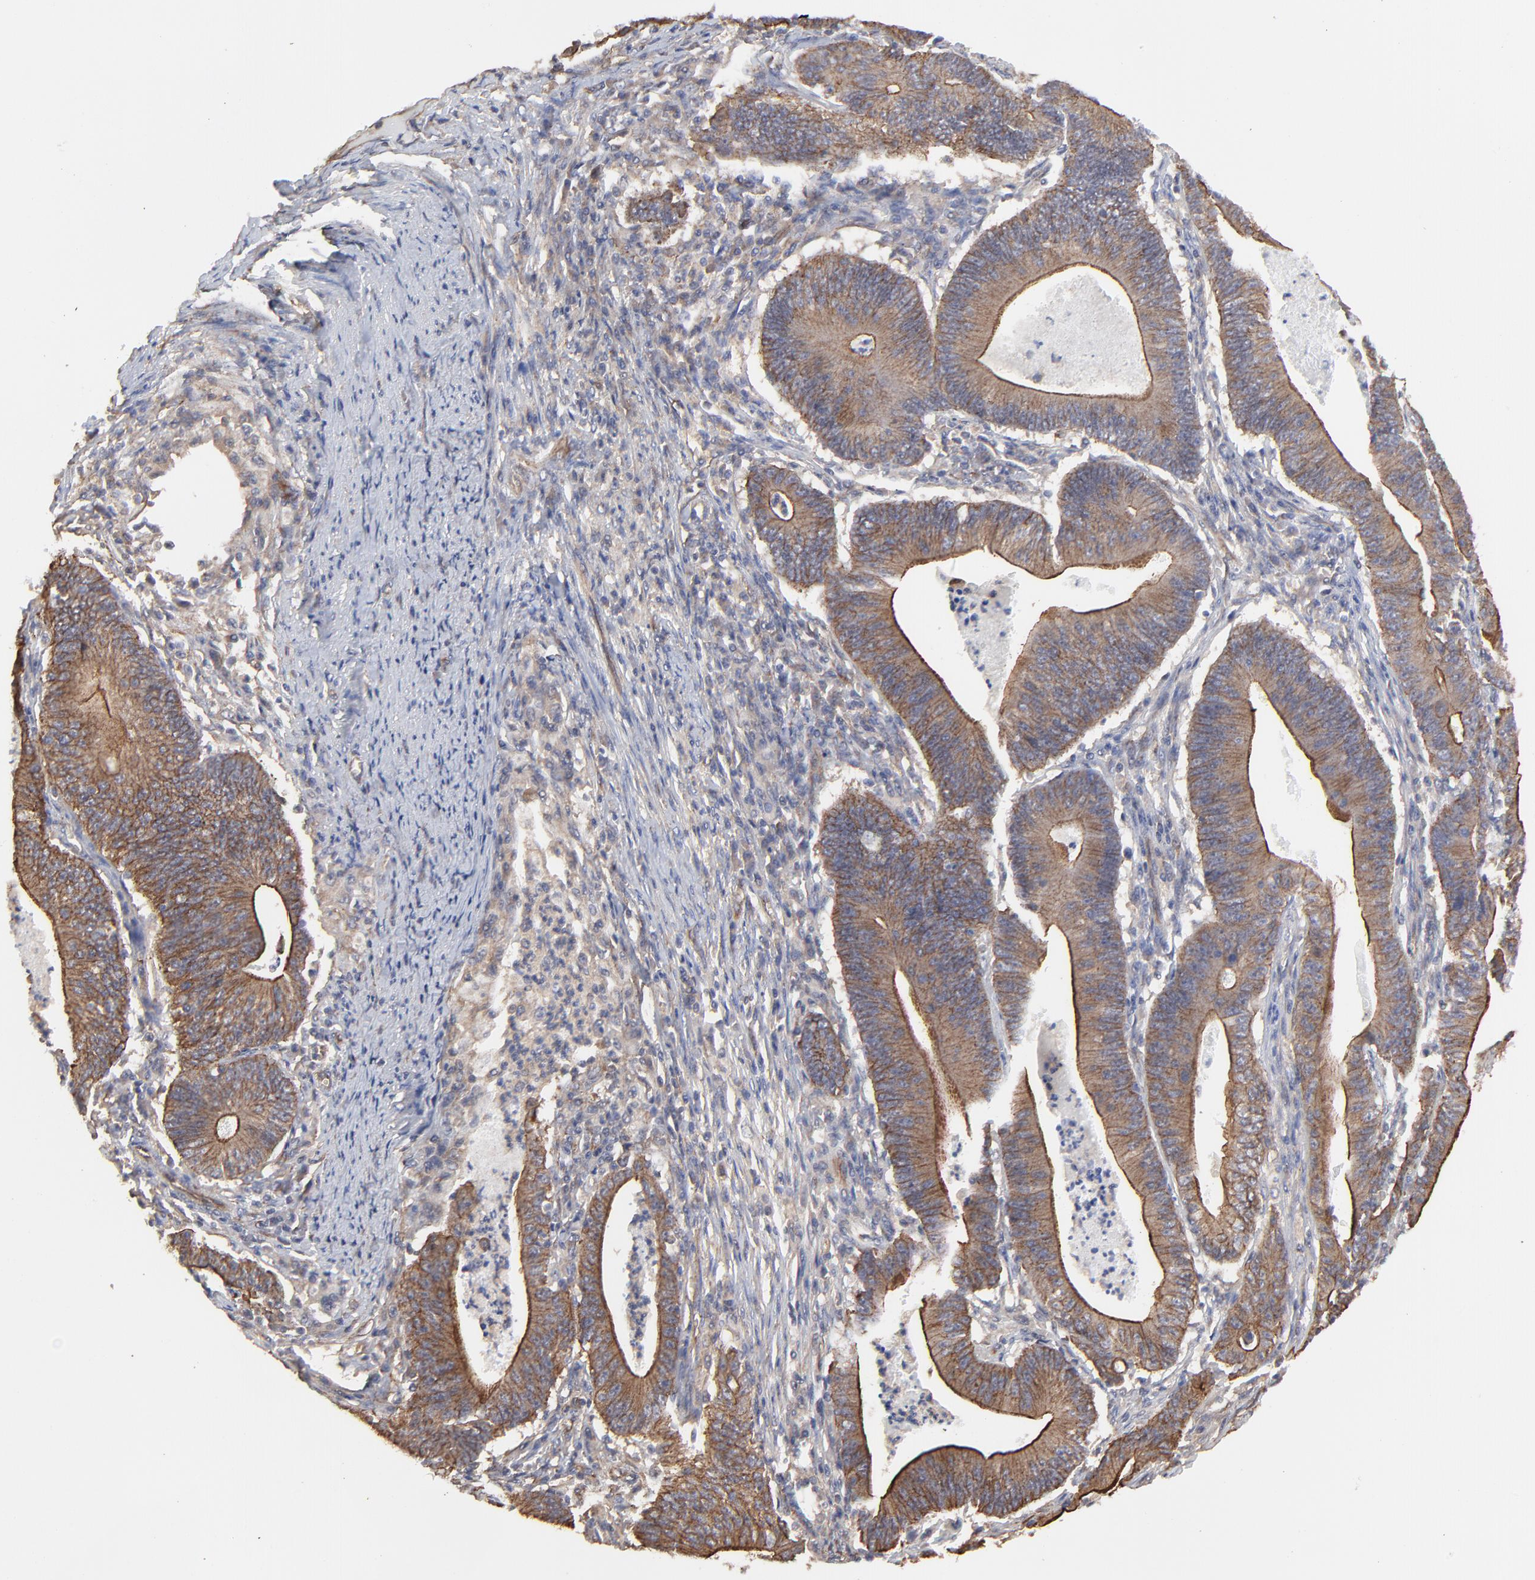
{"staining": {"intensity": "moderate", "quantity": ">75%", "location": "cytoplasmic/membranous"}, "tissue": "stomach cancer", "cell_type": "Tumor cells", "image_type": "cancer", "snomed": [{"axis": "morphology", "description": "Adenocarcinoma, NOS"}, {"axis": "topography", "description": "Stomach, lower"}], "caption": "A medium amount of moderate cytoplasmic/membranous staining is seen in approximately >75% of tumor cells in stomach cancer (adenocarcinoma) tissue. (Stains: DAB in brown, nuclei in blue, Microscopy: brightfield microscopy at high magnification).", "gene": "ARMT1", "patient": {"sex": "female", "age": 86}}